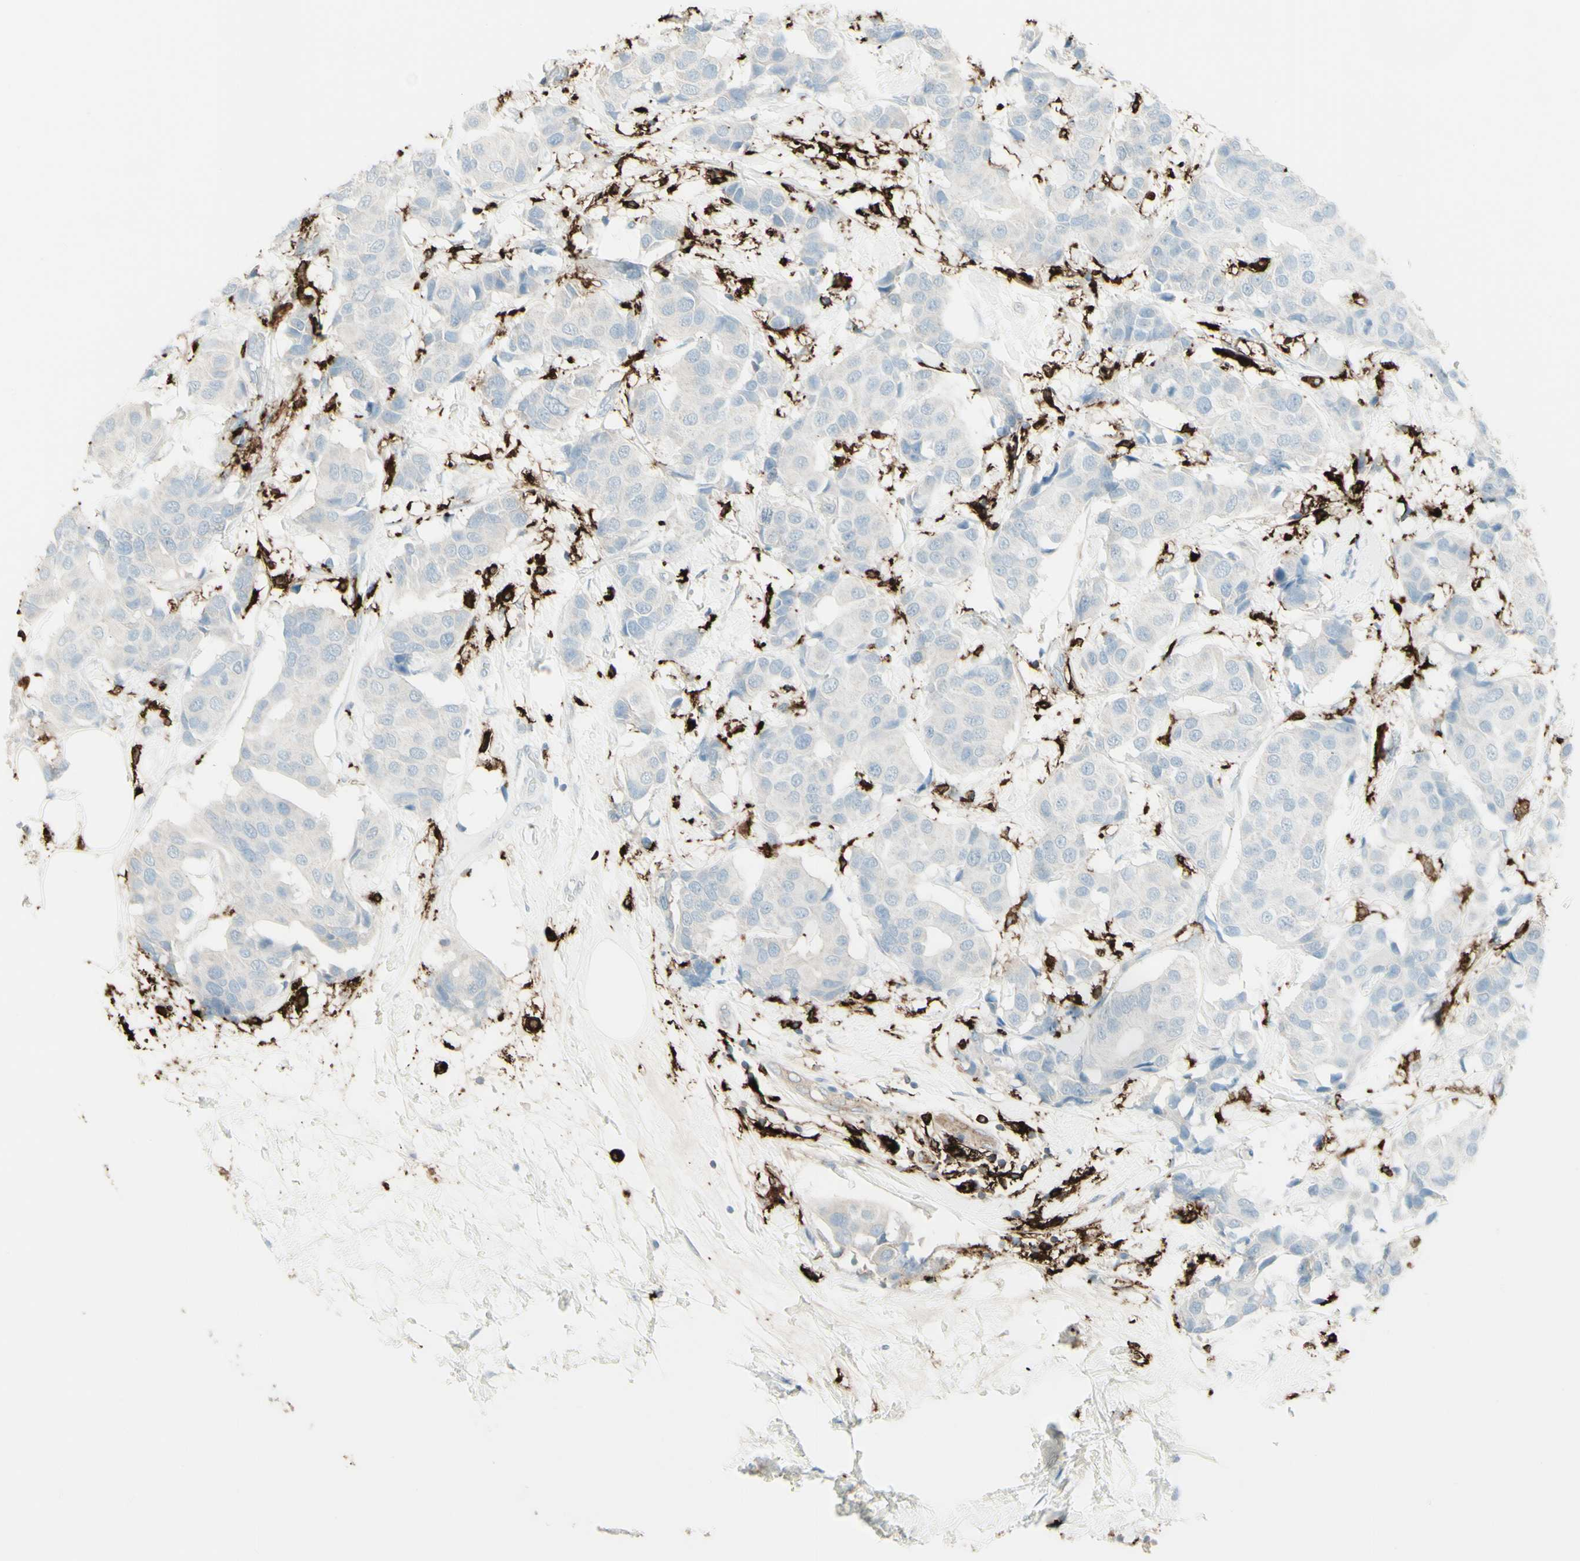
{"staining": {"intensity": "negative", "quantity": "none", "location": "none"}, "tissue": "breast cancer", "cell_type": "Tumor cells", "image_type": "cancer", "snomed": [{"axis": "morphology", "description": "Normal tissue, NOS"}, {"axis": "morphology", "description": "Duct carcinoma"}, {"axis": "topography", "description": "Breast"}], "caption": "Tumor cells are negative for protein expression in human breast intraductal carcinoma.", "gene": "HLA-DPB1", "patient": {"sex": "female", "age": 39}}